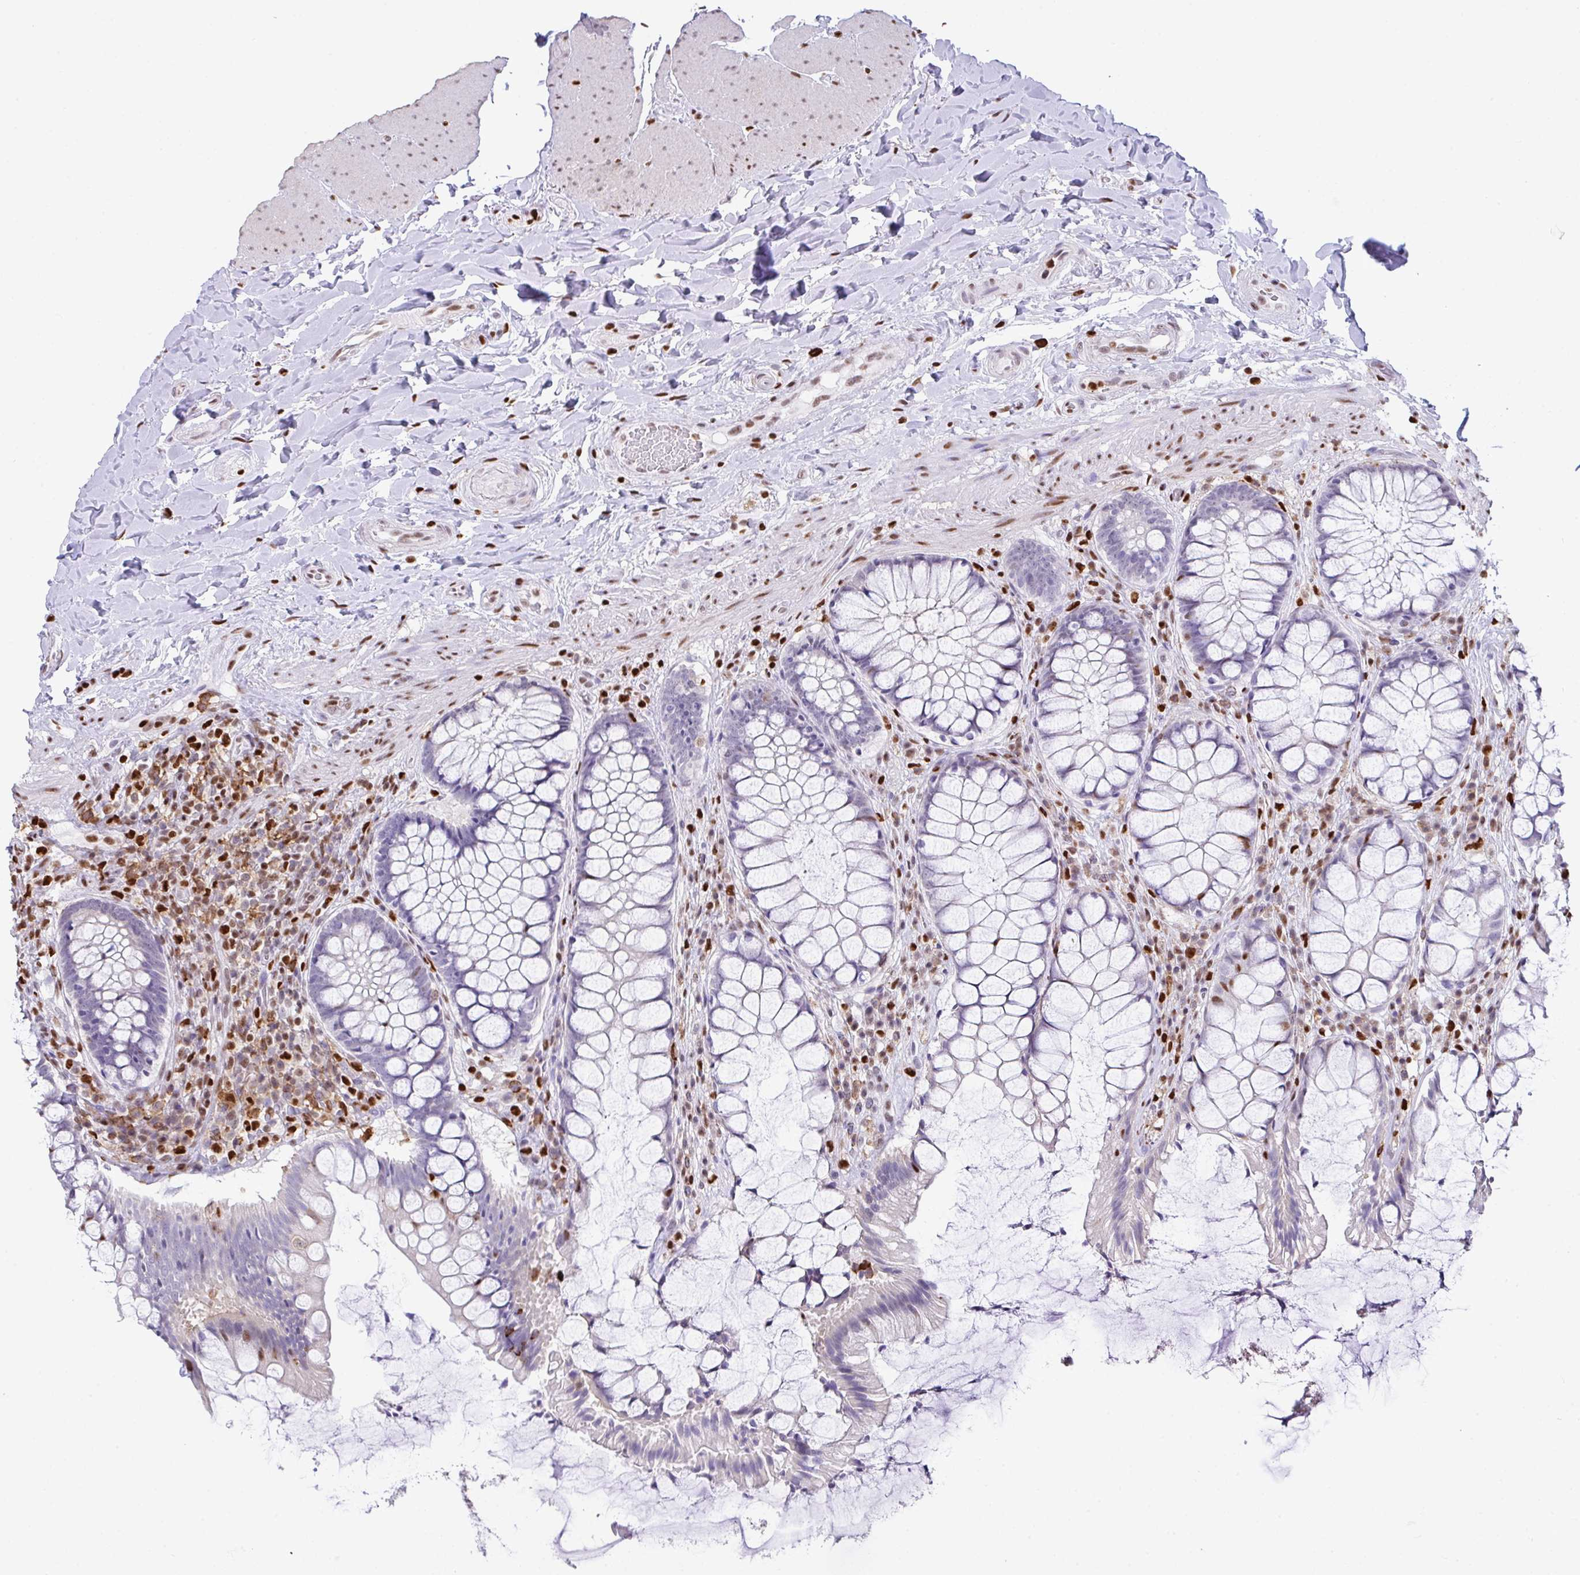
{"staining": {"intensity": "weak", "quantity": "<25%", "location": "nuclear"}, "tissue": "rectum", "cell_type": "Glandular cells", "image_type": "normal", "snomed": [{"axis": "morphology", "description": "Normal tissue, NOS"}, {"axis": "topography", "description": "Rectum"}], "caption": "Histopathology image shows no protein expression in glandular cells of normal rectum. Nuclei are stained in blue.", "gene": "BTBD10", "patient": {"sex": "female", "age": 58}}